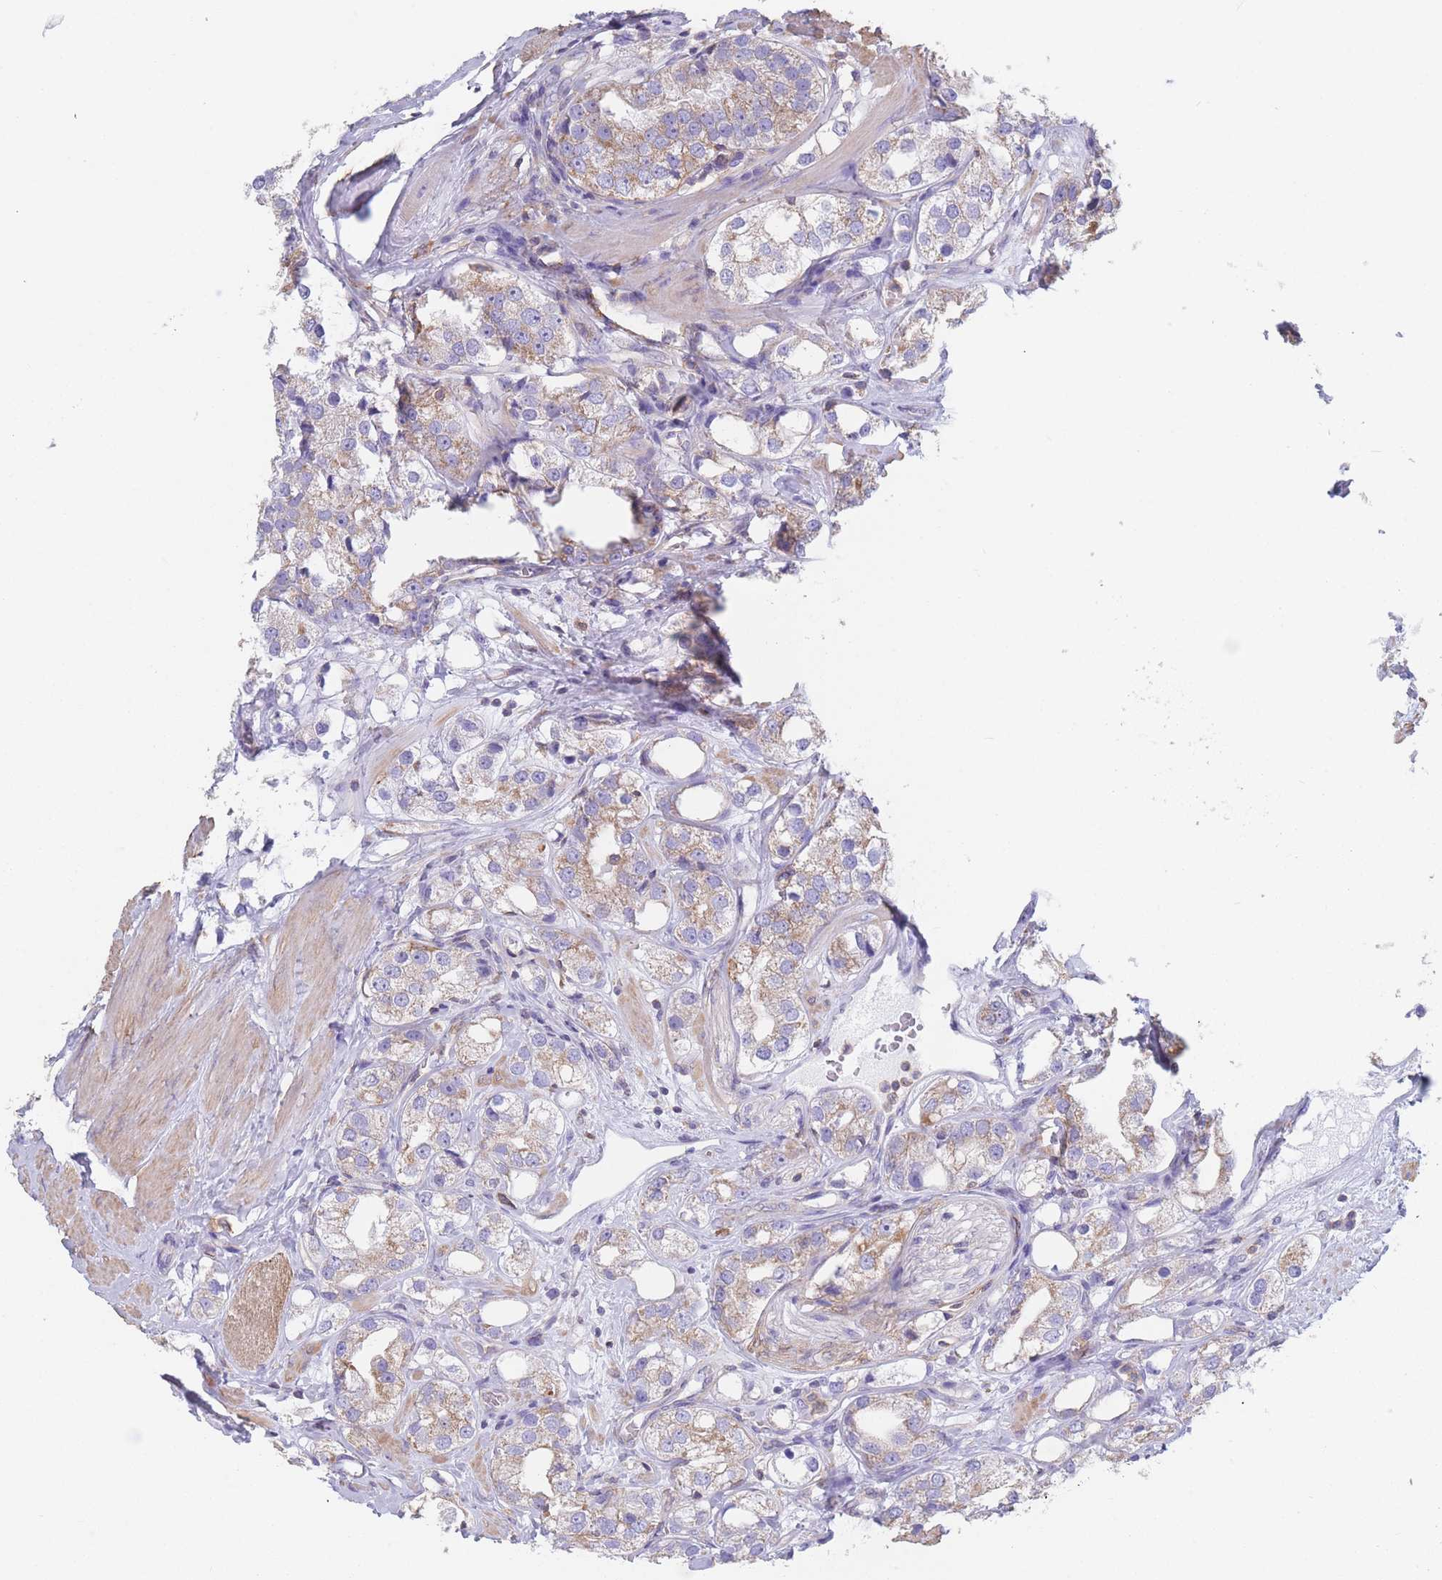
{"staining": {"intensity": "moderate", "quantity": "25%-75%", "location": "cytoplasmic/membranous"}, "tissue": "prostate cancer", "cell_type": "Tumor cells", "image_type": "cancer", "snomed": [{"axis": "morphology", "description": "Adenocarcinoma, NOS"}, {"axis": "topography", "description": "Prostate"}], "caption": "Immunohistochemistry (DAB) staining of adenocarcinoma (prostate) demonstrates moderate cytoplasmic/membranous protein expression in approximately 25%-75% of tumor cells.", "gene": "ADH1A", "patient": {"sex": "male", "age": 79}}